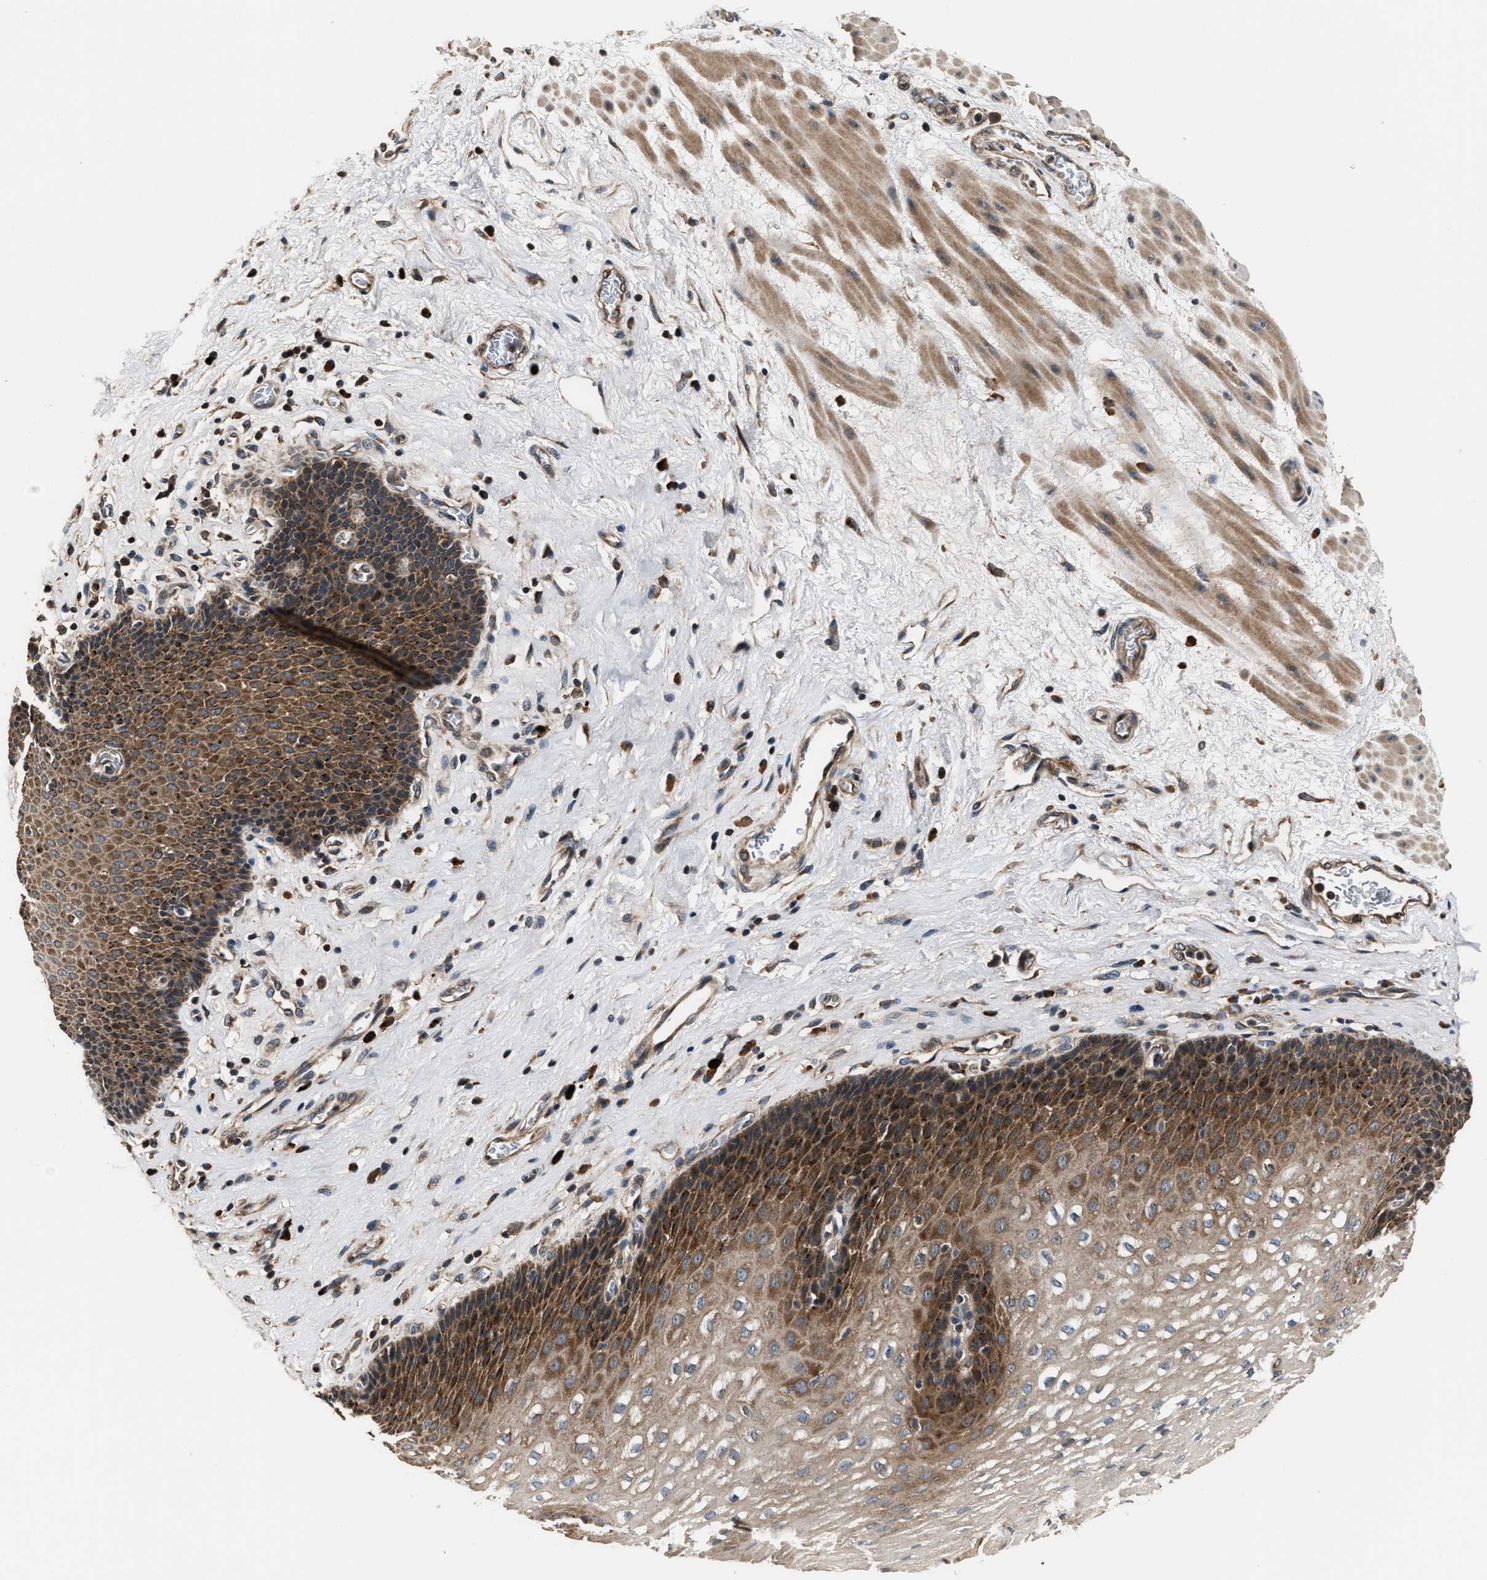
{"staining": {"intensity": "strong", "quantity": "25%-75%", "location": "cytoplasmic/membranous"}, "tissue": "esophagus", "cell_type": "Squamous epithelial cells", "image_type": "normal", "snomed": [{"axis": "morphology", "description": "Normal tissue, NOS"}, {"axis": "topography", "description": "Esophagus"}], "caption": "Immunohistochemistry of benign esophagus demonstrates high levels of strong cytoplasmic/membranous expression in approximately 25%-75% of squamous epithelial cells.", "gene": "IMPDH2", "patient": {"sex": "male", "age": 48}}